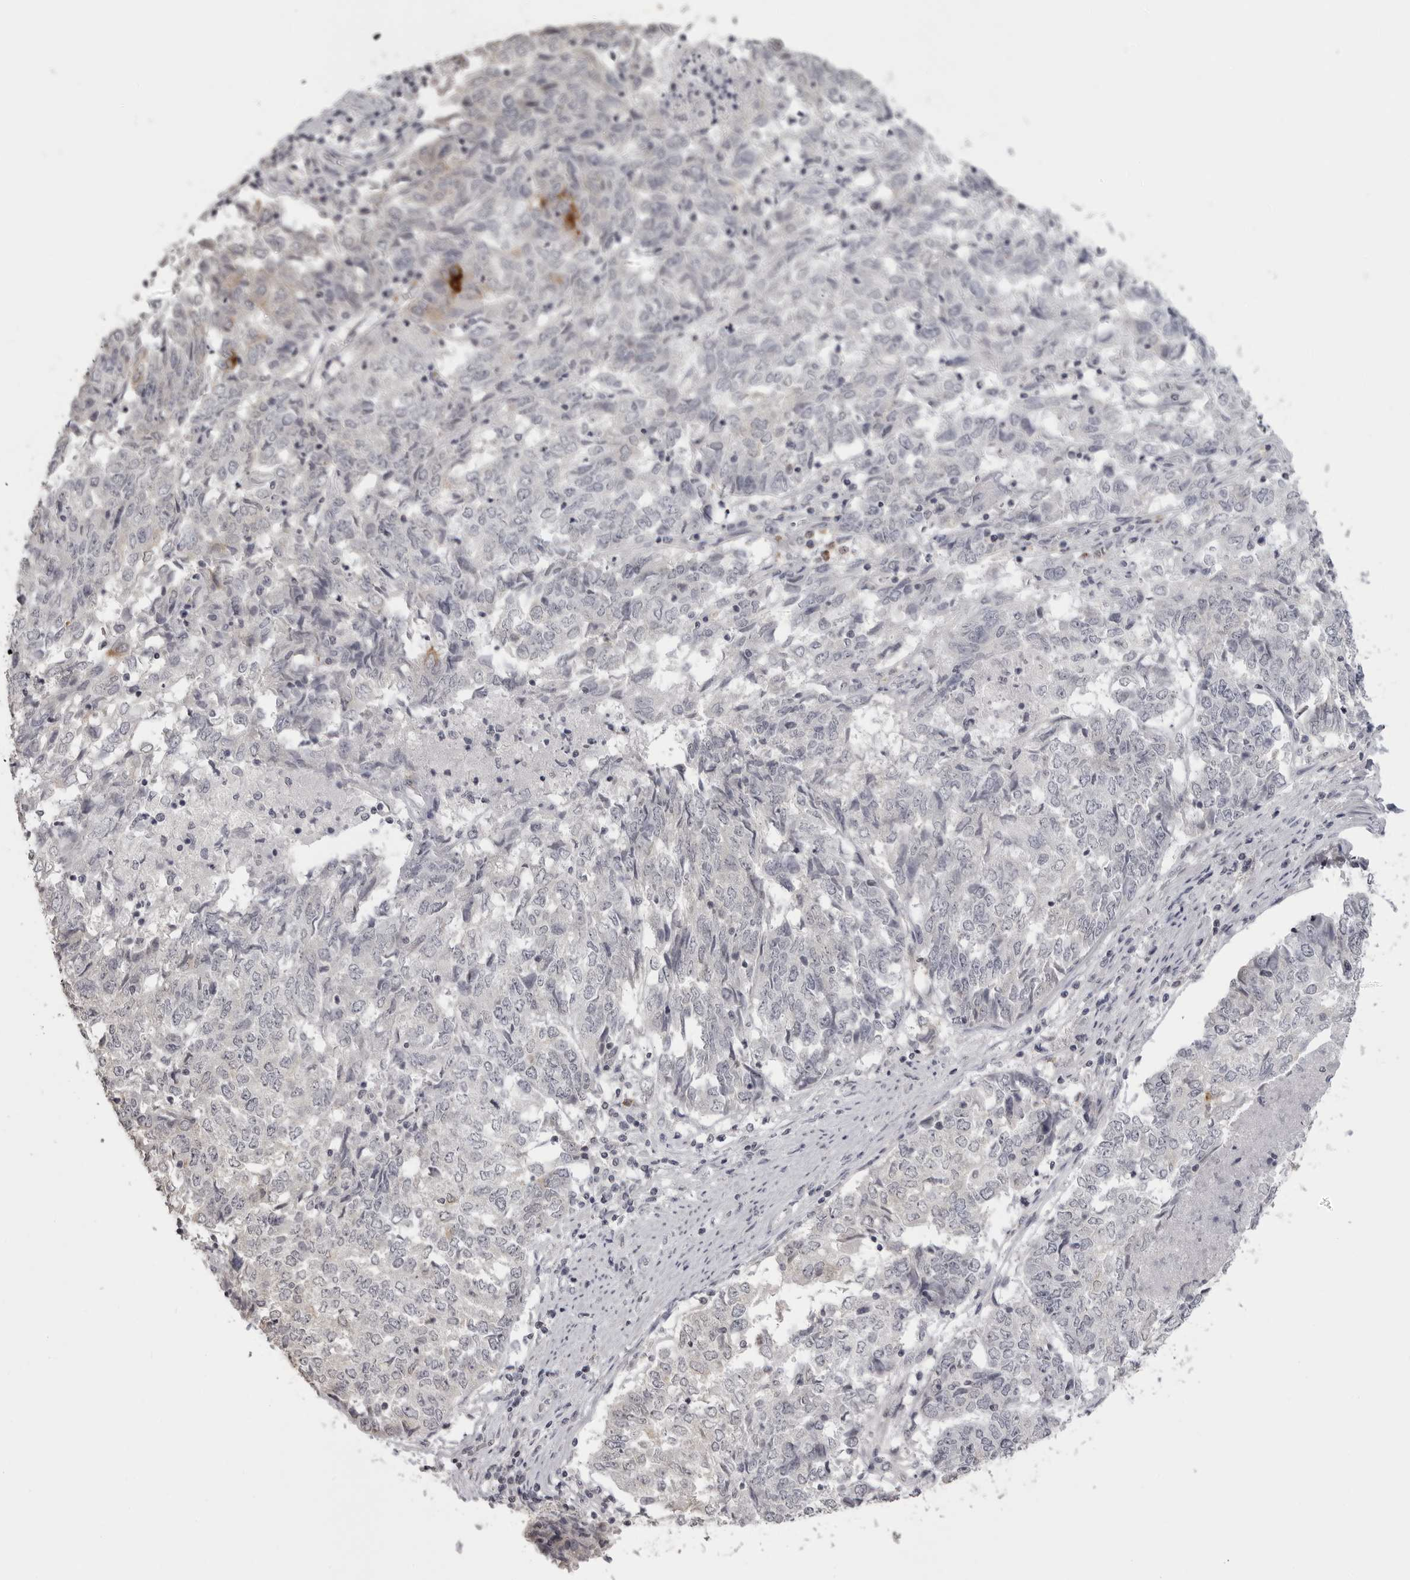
{"staining": {"intensity": "negative", "quantity": "none", "location": "none"}, "tissue": "endometrial cancer", "cell_type": "Tumor cells", "image_type": "cancer", "snomed": [{"axis": "morphology", "description": "Adenocarcinoma, NOS"}, {"axis": "topography", "description": "Endometrium"}], "caption": "The immunohistochemistry (IHC) image has no significant positivity in tumor cells of adenocarcinoma (endometrial) tissue. The staining is performed using DAB (3,3'-diaminobenzidine) brown chromogen with nuclei counter-stained in using hematoxylin.", "gene": "GPN2", "patient": {"sex": "female", "age": 80}}